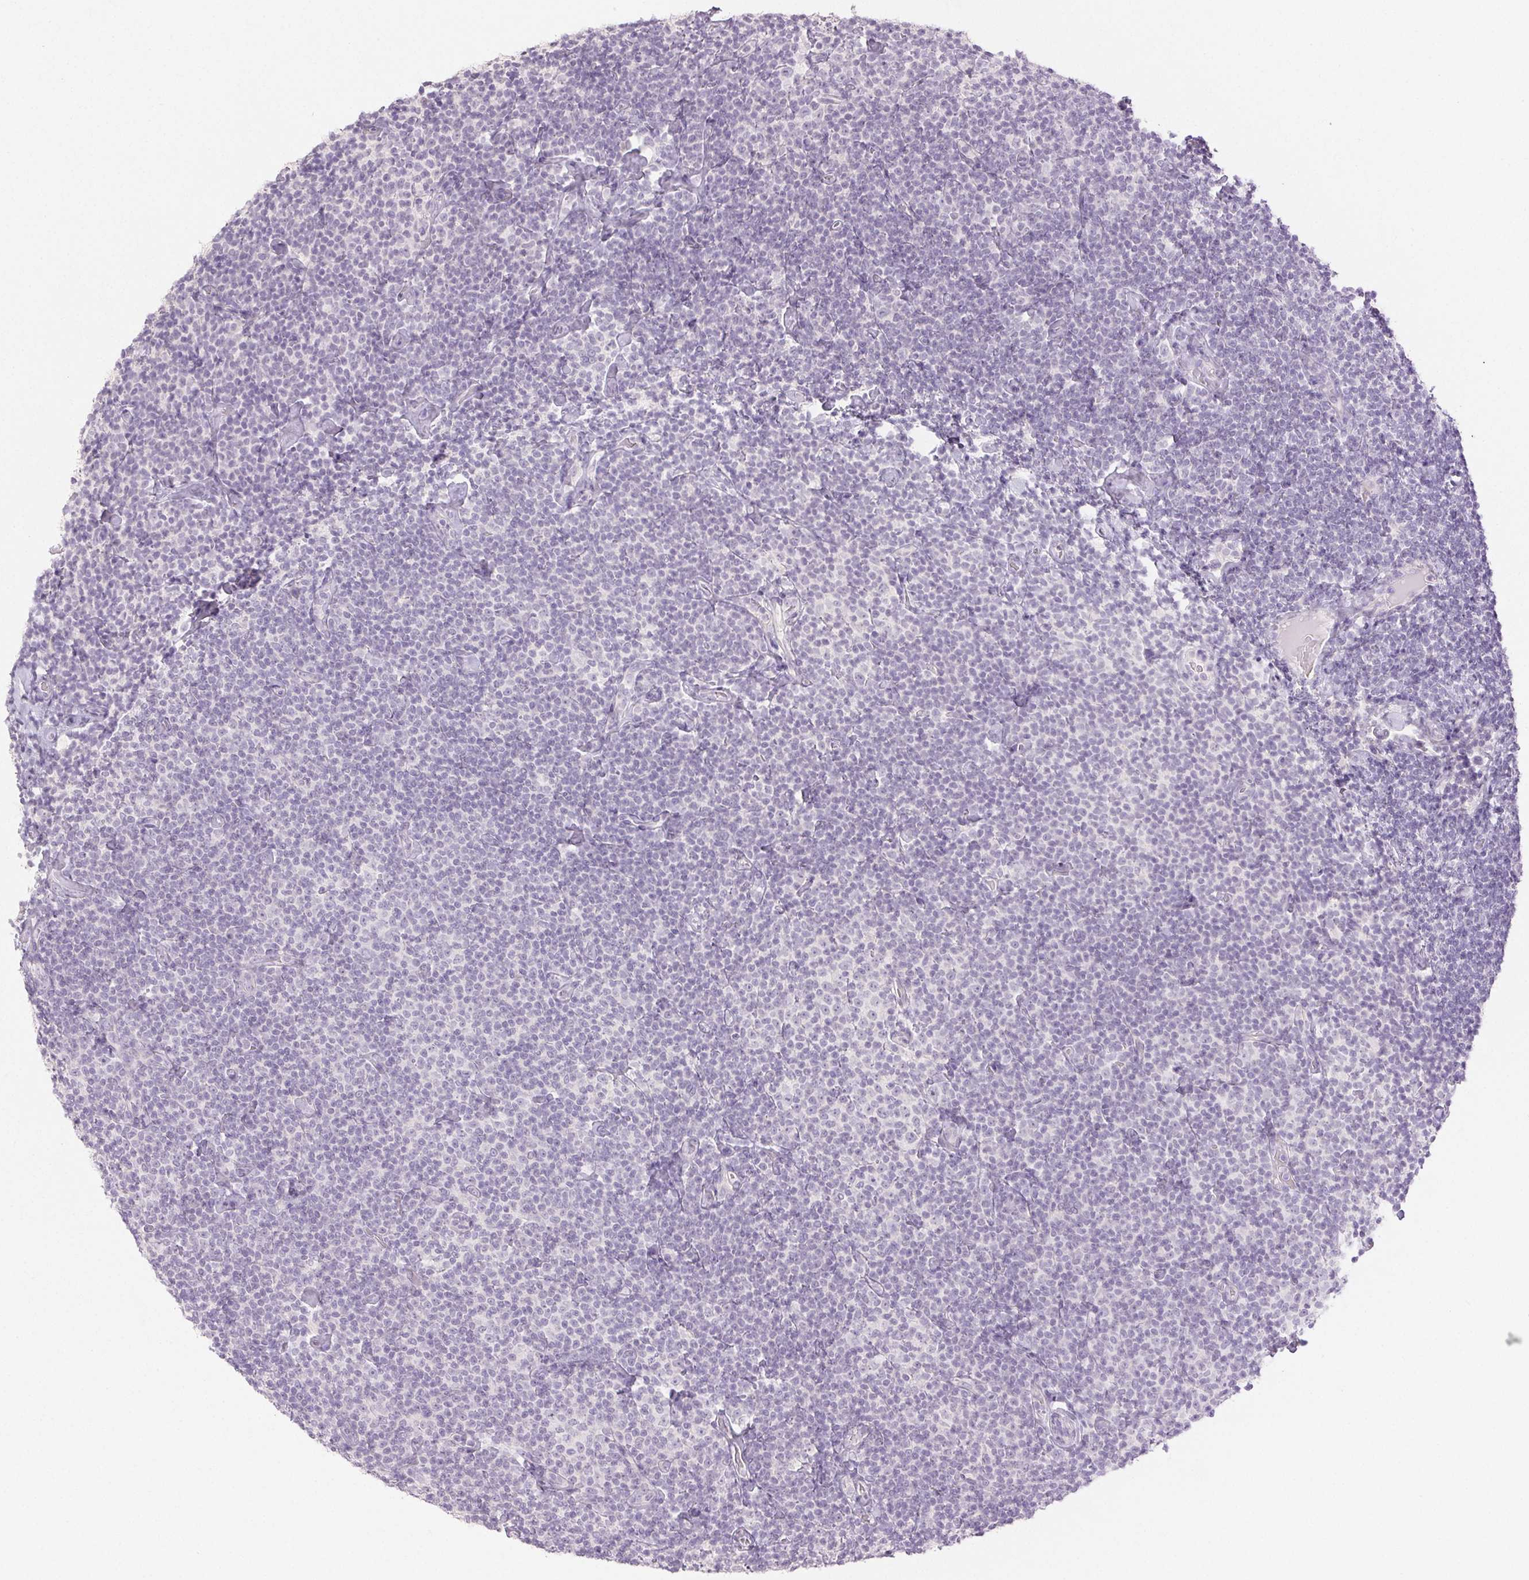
{"staining": {"intensity": "negative", "quantity": "none", "location": "none"}, "tissue": "lymphoma", "cell_type": "Tumor cells", "image_type": "cancer", "snomed": [{"axis": "morphology", "description": "Malignant lymphoma, non-Hodgkin's type, Low grade"}, {"axis": "topography", "description": "Lymph node"}], "caption": "Tumor cells are negative for protein expression in human malignant lymphoma, non-Hodgkin's type (low-grade).", "gene": "PI3", "patient": {"sex": "male", "age": 81}}